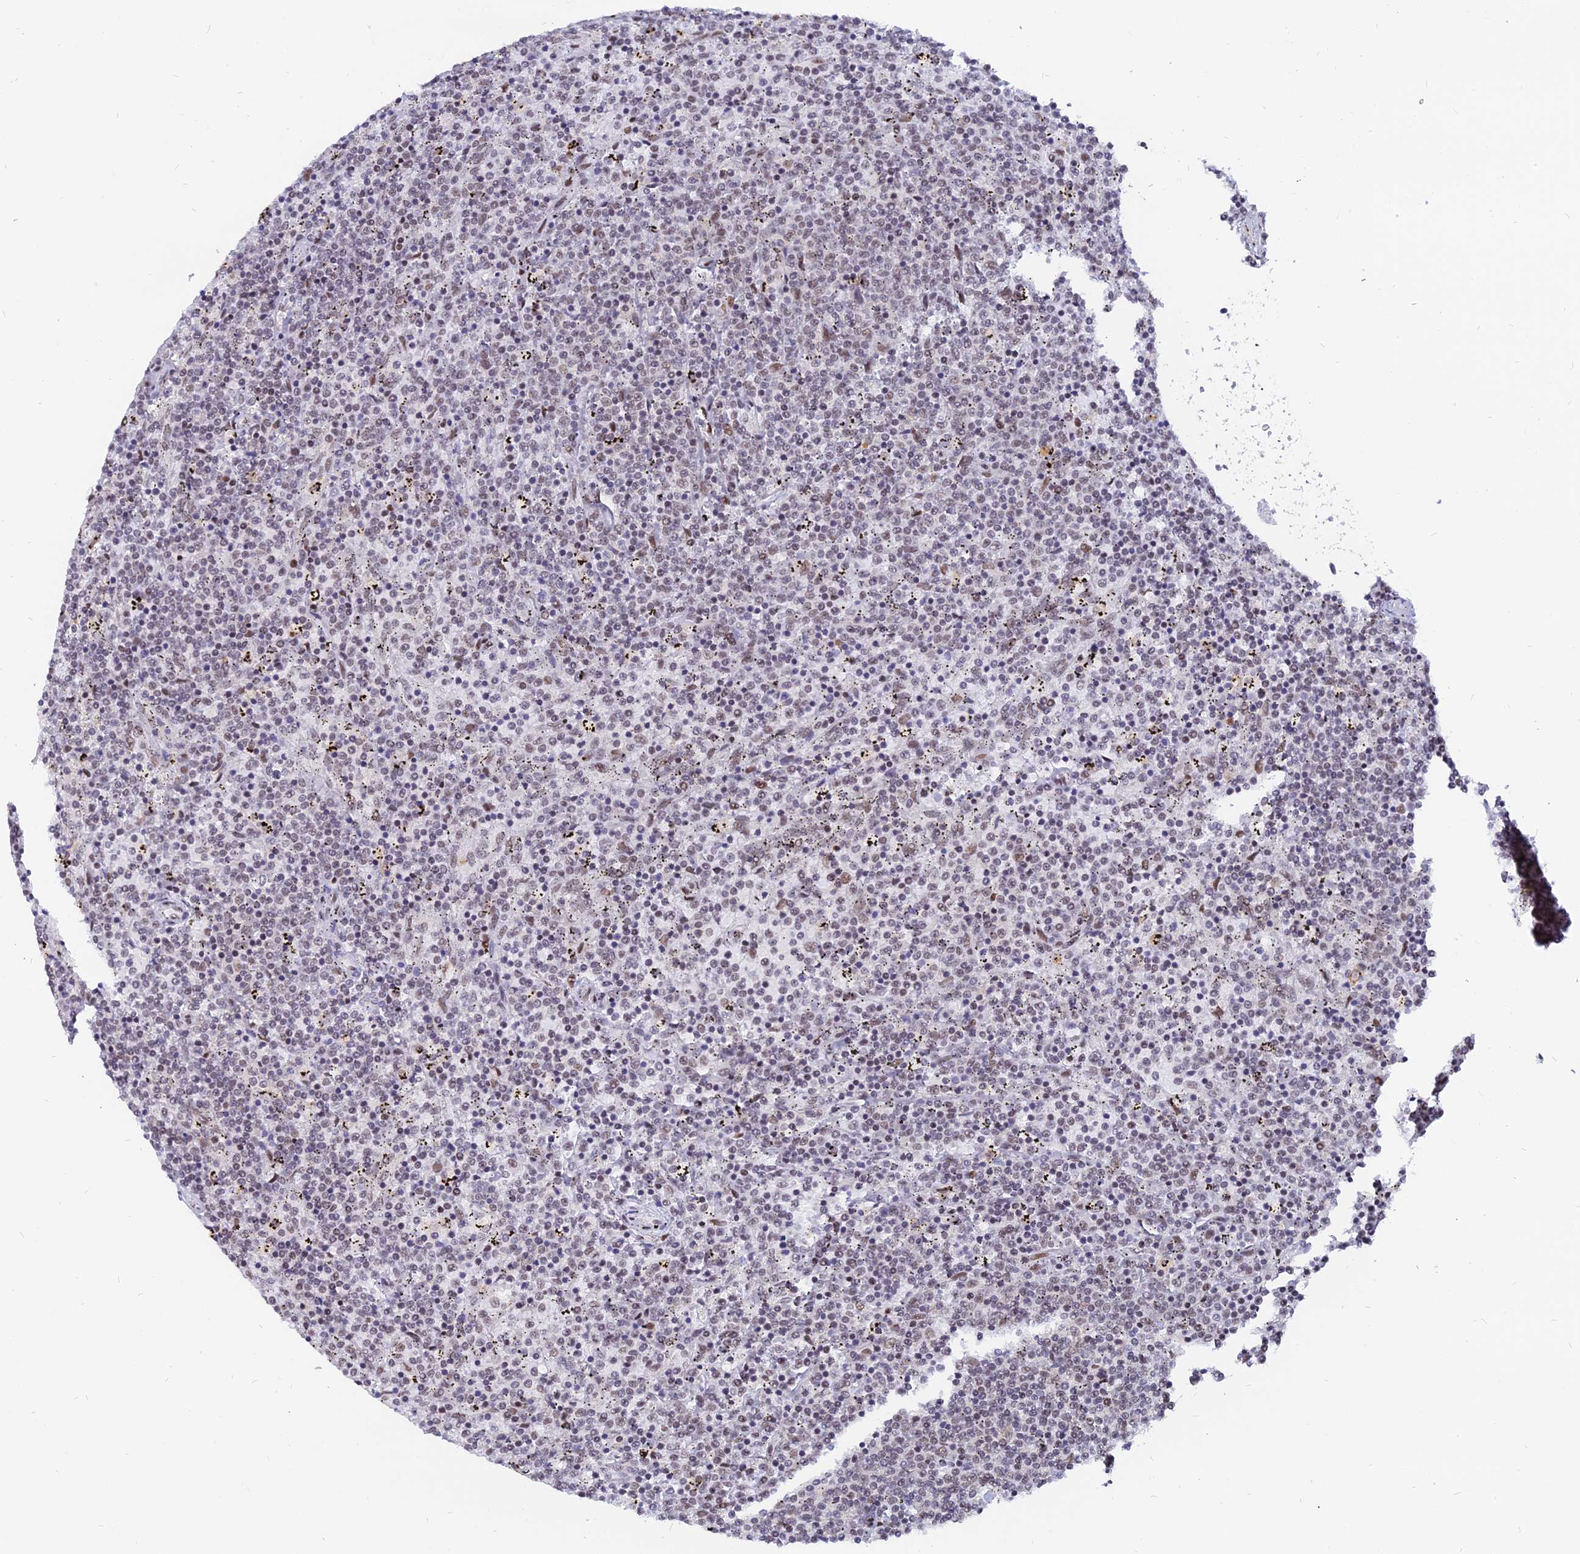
{"staining": {"intensity": "weak", "quantity": "25%-75%", "location": "nuclear"}, "tissue": "lymphoma", "cell_type": "Tumor cells", "image_type": "cancer", "snomed": [{"axis": "morphology", "description": "Malignant lymphoma, non-Hodgkin's type, Low grade"}, {"axis": "topography", "description": "Spleen"}], "caption": "A low amount of weak nuclear expression is appreciated in about 25%-75% of tumor cells in malignant lymphoma, non-Hodgkin's type (low-grade) tissue.", "gene": "DPY30", "patient": {"sex": "female", "age": 50}}